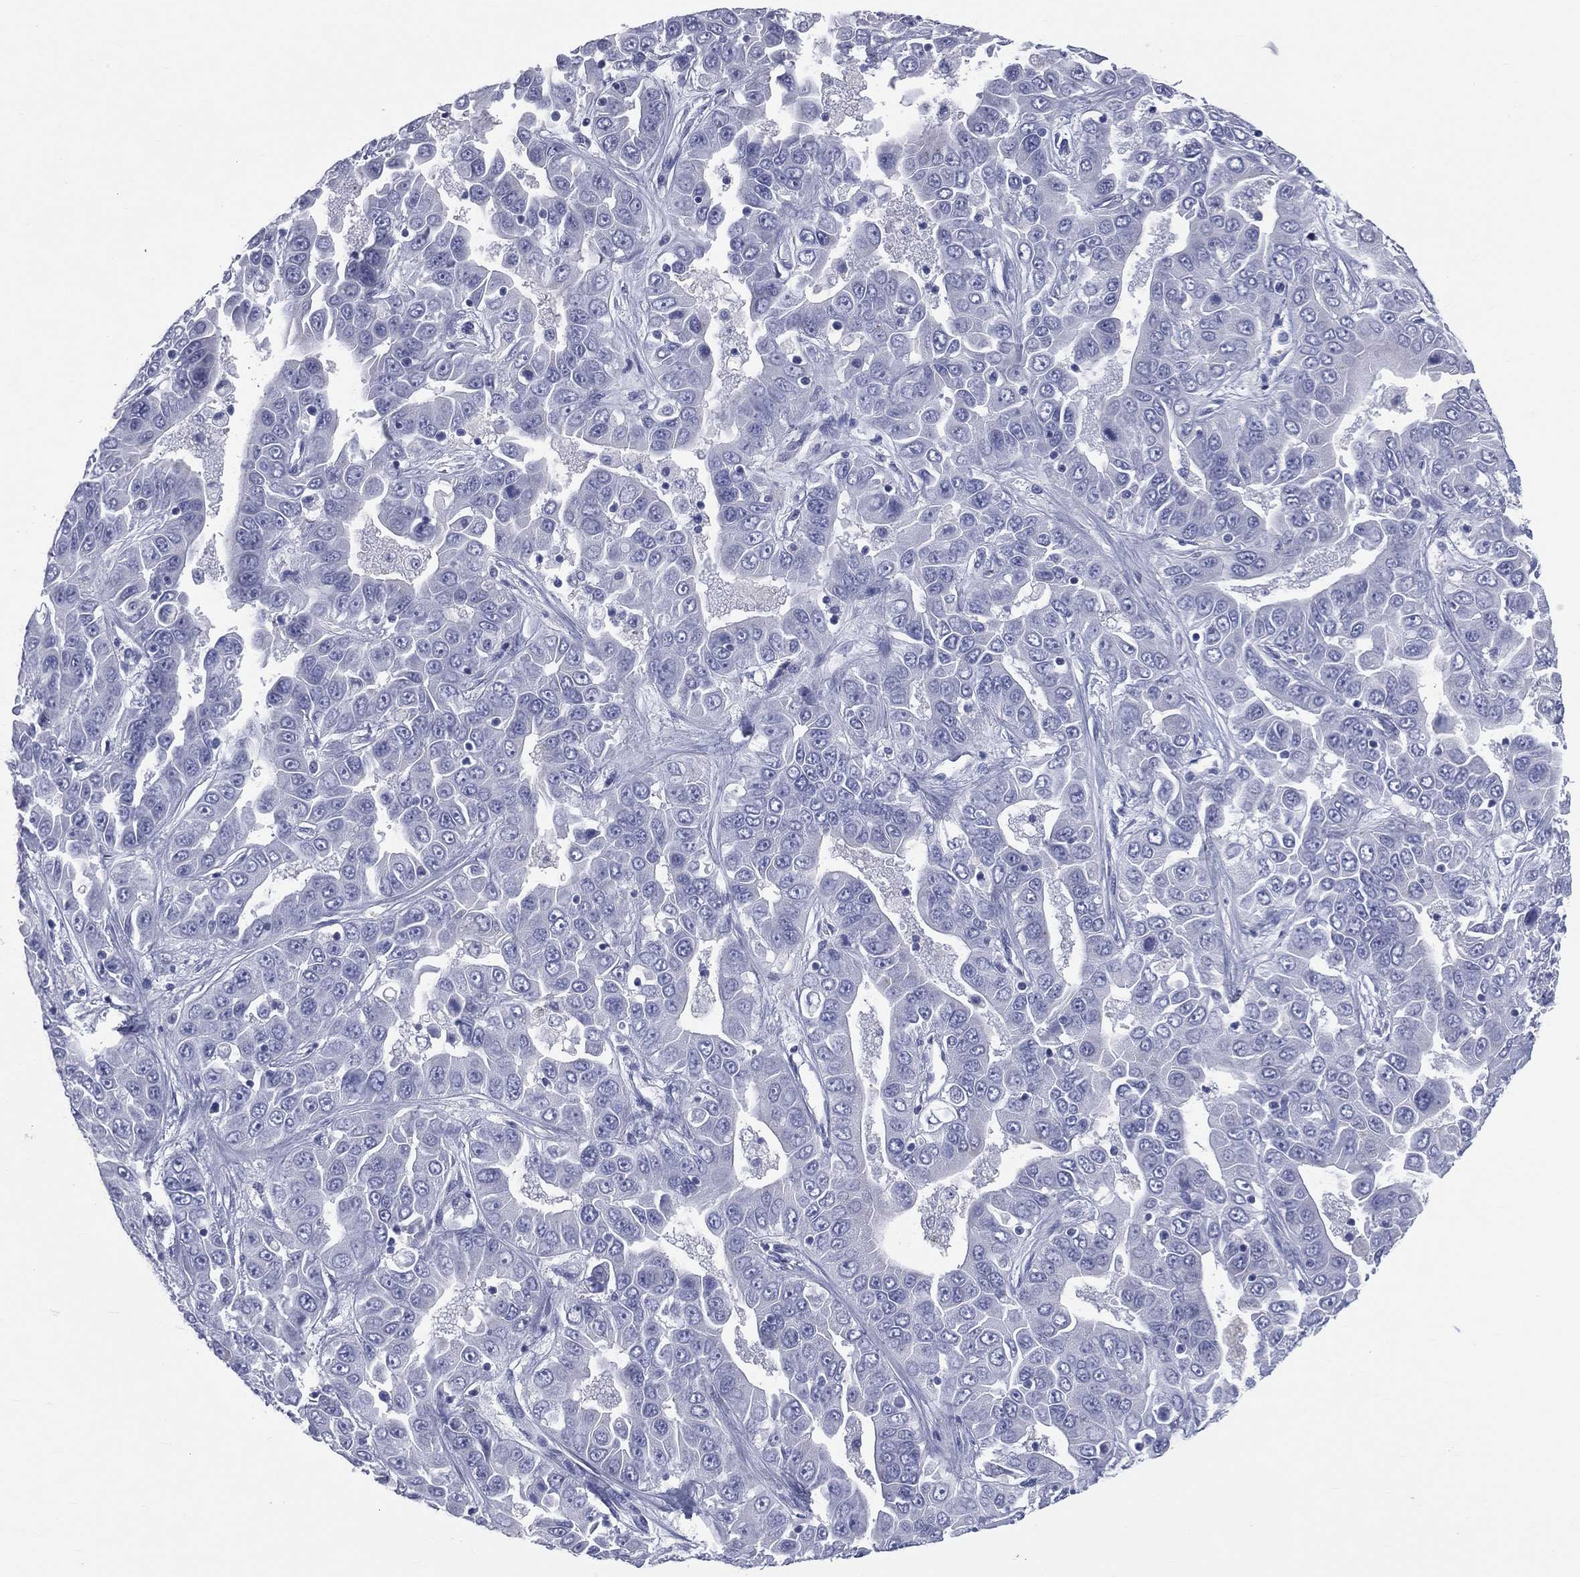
{"staining": {"intensity": "negative", "quantity": "none", "location": "none"}, "tissue": "liver cancer", "cell_type": "Tumor cells", "image_type": "cancer", "snomed": [{"axis": "morphology", "description": "Cholangiocarcinoma"}, {"axis": "topography", "description": "Liver"}], "caption": "Immunohistochemistry (IHC) photomicrograph of neoplastic tissue: liver cholangiocarcinoma stained with DAB (3,3'-diaminobenzidine) exhibits no significant protein expression in tumor cells.", "gene": "MLN", "patient": {"sex": "female", "age": 52}}